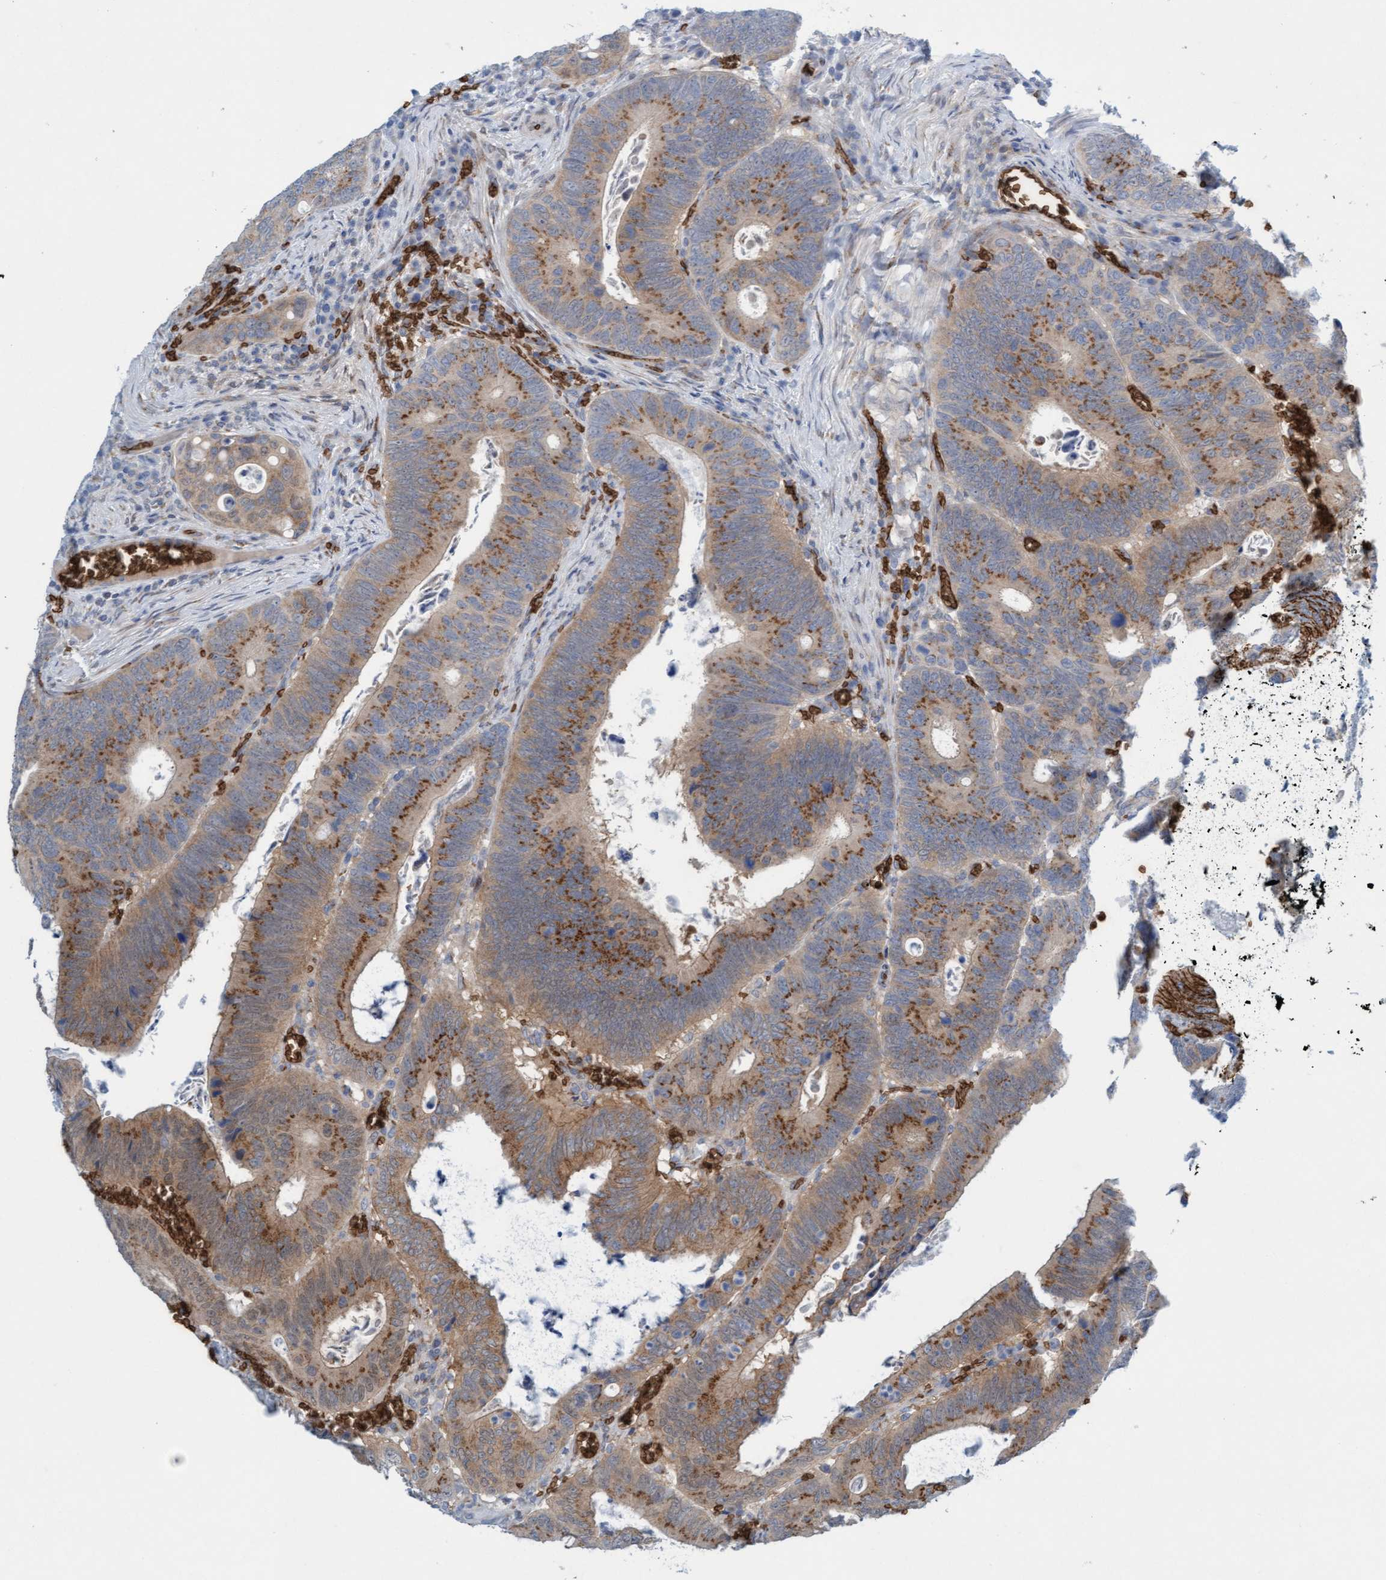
{"staining": {"intensity": "moderate", "quantity": ">75%", "location": "cytoplasmic/membranous"}, "tissue": "colorectal cancer", "cell_type": "Tumor cells", "image_type": "cancer", "snomed": [{"axis": "morphology", "description": "Inflammation, NOS"}, {"axis": "morphology", "description": "Adenocarcinoma, NOS"}, {"axis": "topography", "description": "Colon"}], "caption": "Immunohistochemistry (IHC) histopathology image of colorectal cancer stained for a protein (brown), which exhibits medium levels of moderate cytoplasmic/membranous staining in approximately >75% of tumor cells.", "gene": "SPEM2", "patient": {"sex": "male", "age": 72}}